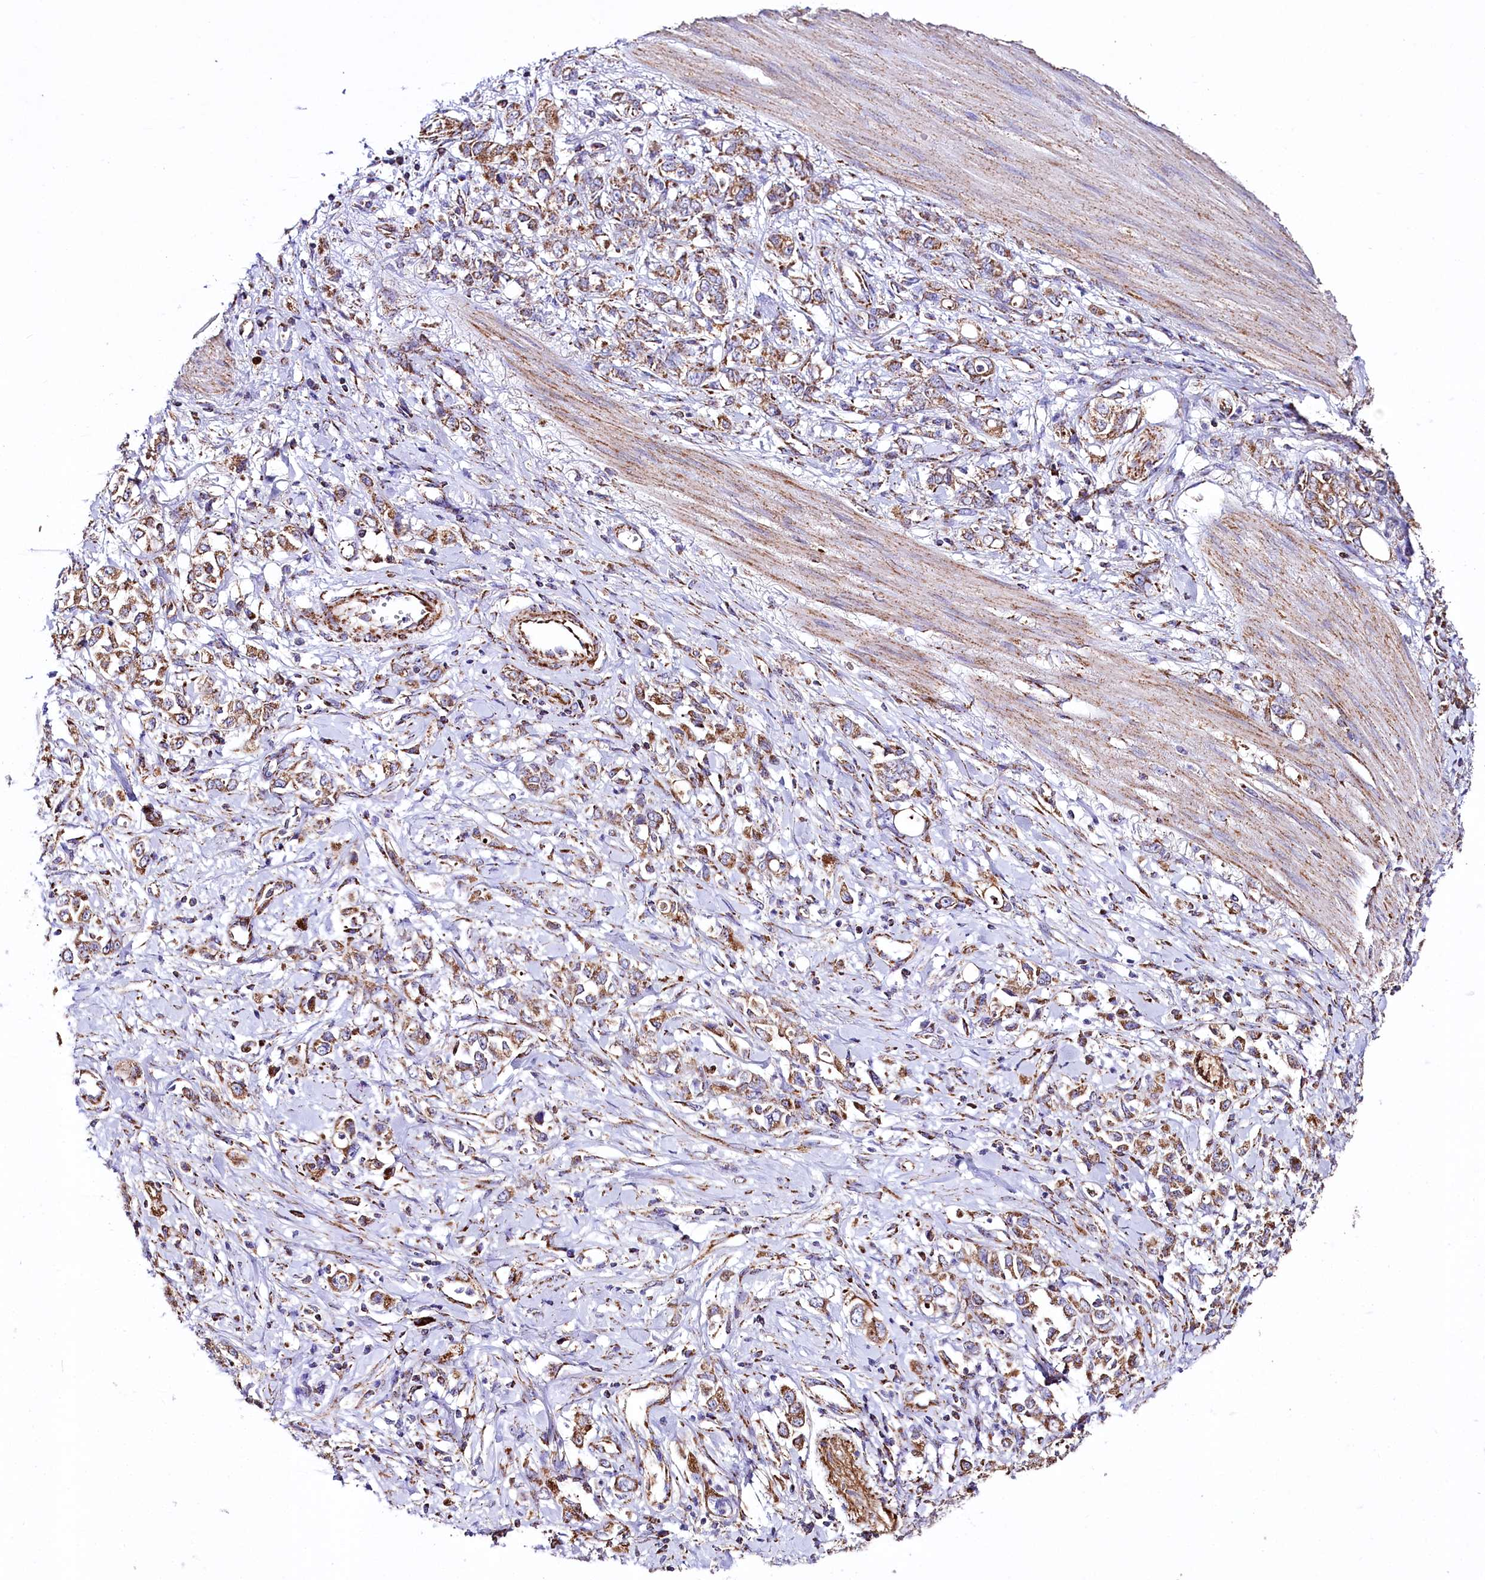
{"staining": {"intensity": "moderate", "quantity": ">75%", "location": "cytoplasmic/membranous"}, "tissue": "stomach cancer", "cell_type": "Tumor cells", "image_type": "cancer", "snomed": [{"axis": "morphology", "description": "Adenocarcinoma, NOS"}, {"axis": "topography", "description": "Stomach"}], "caption": "Brown immunohistochemical staining in human stomach cancer (adenocarcinoma) shows moderate cytoplasmic/membranous expression in about >75% of tumor cells.", "gene": "APLP2", "patient": {"sex": "female", "age": 76}}